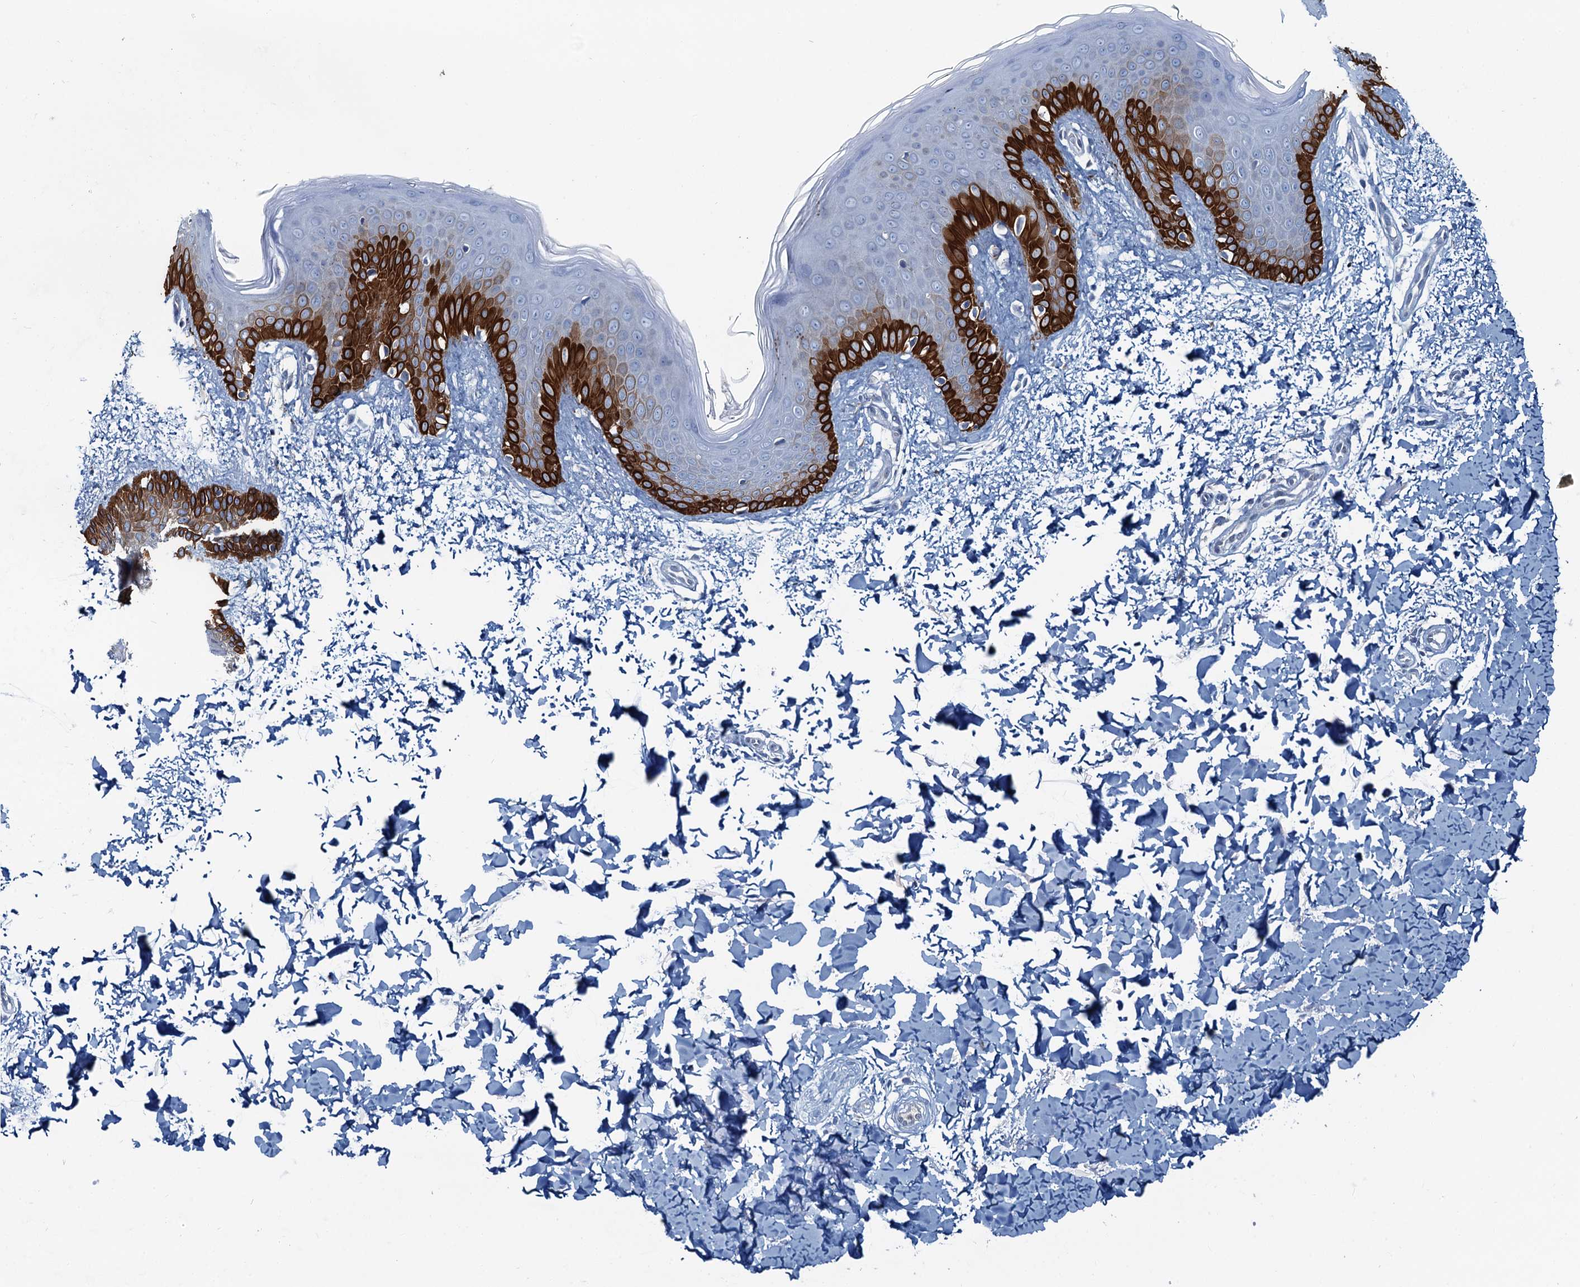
{"staining": {"intensity": "negative", "quantity": "none", "location": "none"}, "tissue": "skin", "cell_type": "Fibroblasts", "image_type": "normal", "snomed": [{"axis": "morphology", "description": "Normal tissue, NOS"}, {"axis": "topography", "description": "Skin"}], "caption": "High power microscopy histopathology image of an immunohistochemistry photomicrograph of normal skin, revealing no significant staining in fibroblasts. (DAB immunohistochemistry (IHC) visualized using brightfield microscopy, high magnification).", "gene": "ASTE1", "patient": {"sex": "male", "age": 36}}